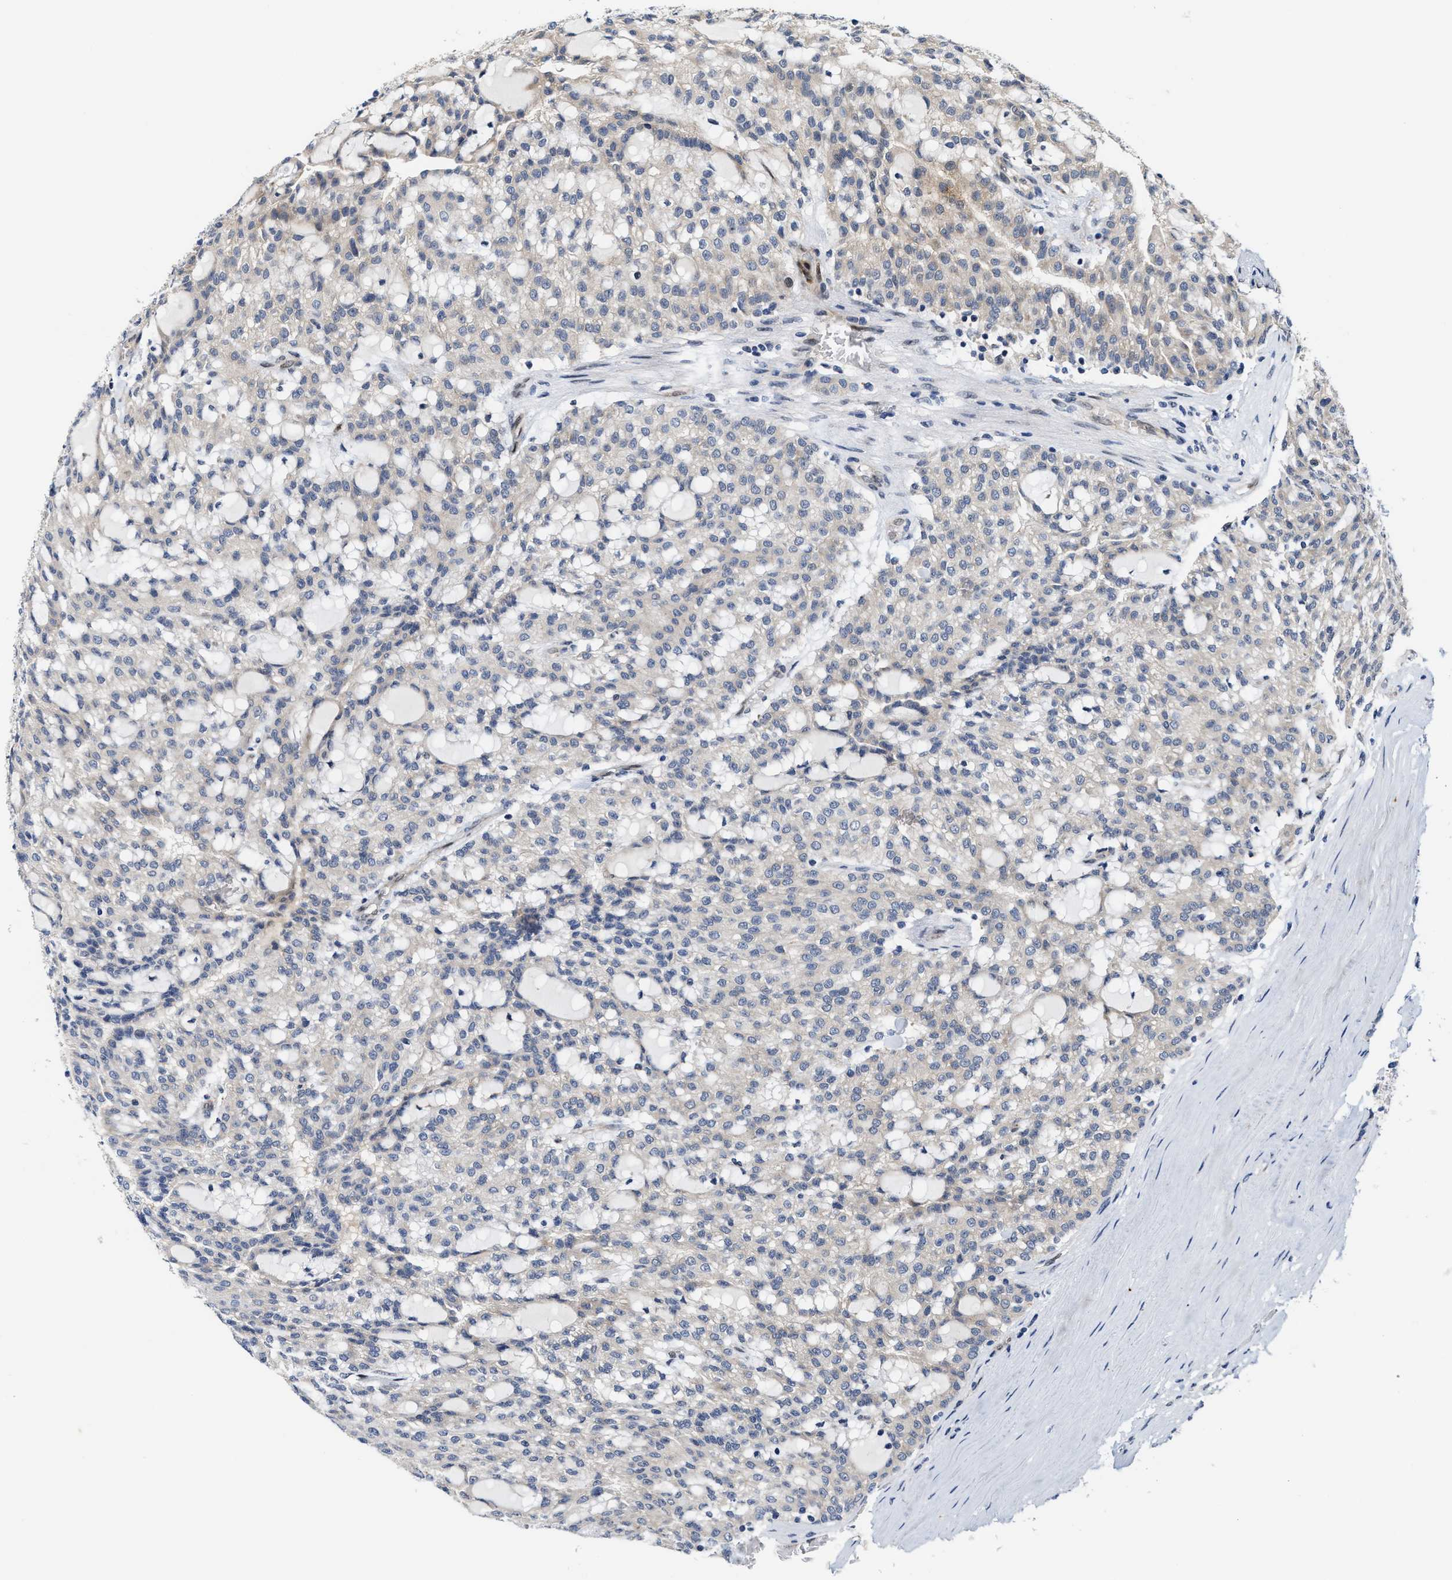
{"staining": {"intensity": "negative", "quantity": "none", "location": "none"}, "tissue": "renal cancer", "cell_type": "Tumor cells", "image_type": "cancer", "snomed": [{"axis": "morphology", "description": "Adenocarcinoma, NOS"}, {"axis": "topography", "description": "Kidney"}], "caption": "Tumor cells are negative for brown protein staining in renal adenocarcinoma.", "gene": "TCF4", "patient": {"sex": "male", "age": 63}}